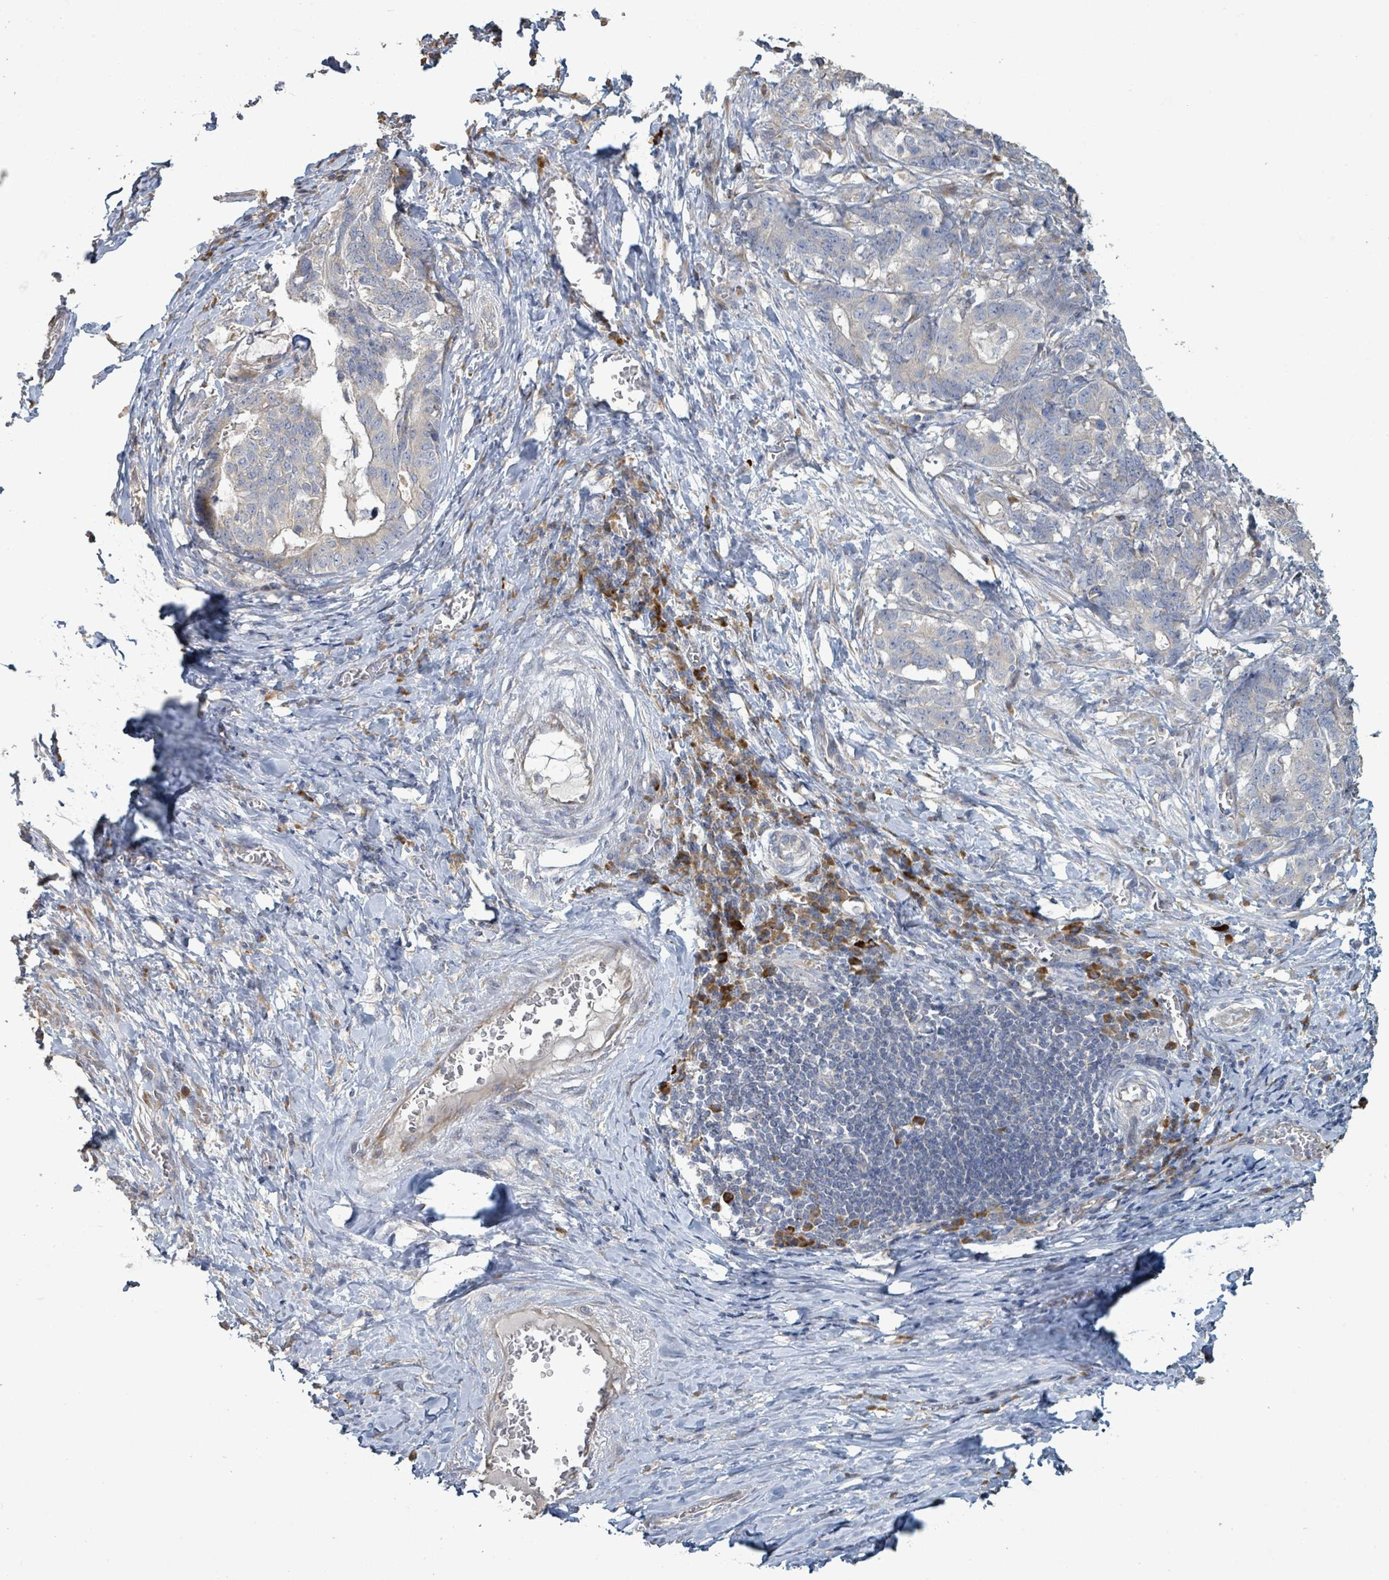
{"staining": {"intensity": "weak", "quantity": "<25%", "location": "cytoplasmic/membranous"}, "tissue": "stomach cancer", "cell_type": "Tumor cells", "image_type": "cancer", "snomed": [{"axis": "morphology", "description": "Normal tissue, NOS"}, {"axis": "morphology", "description": "Adenocarcinoma, NOS"}, {"axis": "topography", "description": "Stomach"}], "caption": "Tumor cells show no significant protein positivity in stomach cancer (adenocarcinoma).", "gene": "KCNS2", "patient": {"sex": "female", "age": 64}}